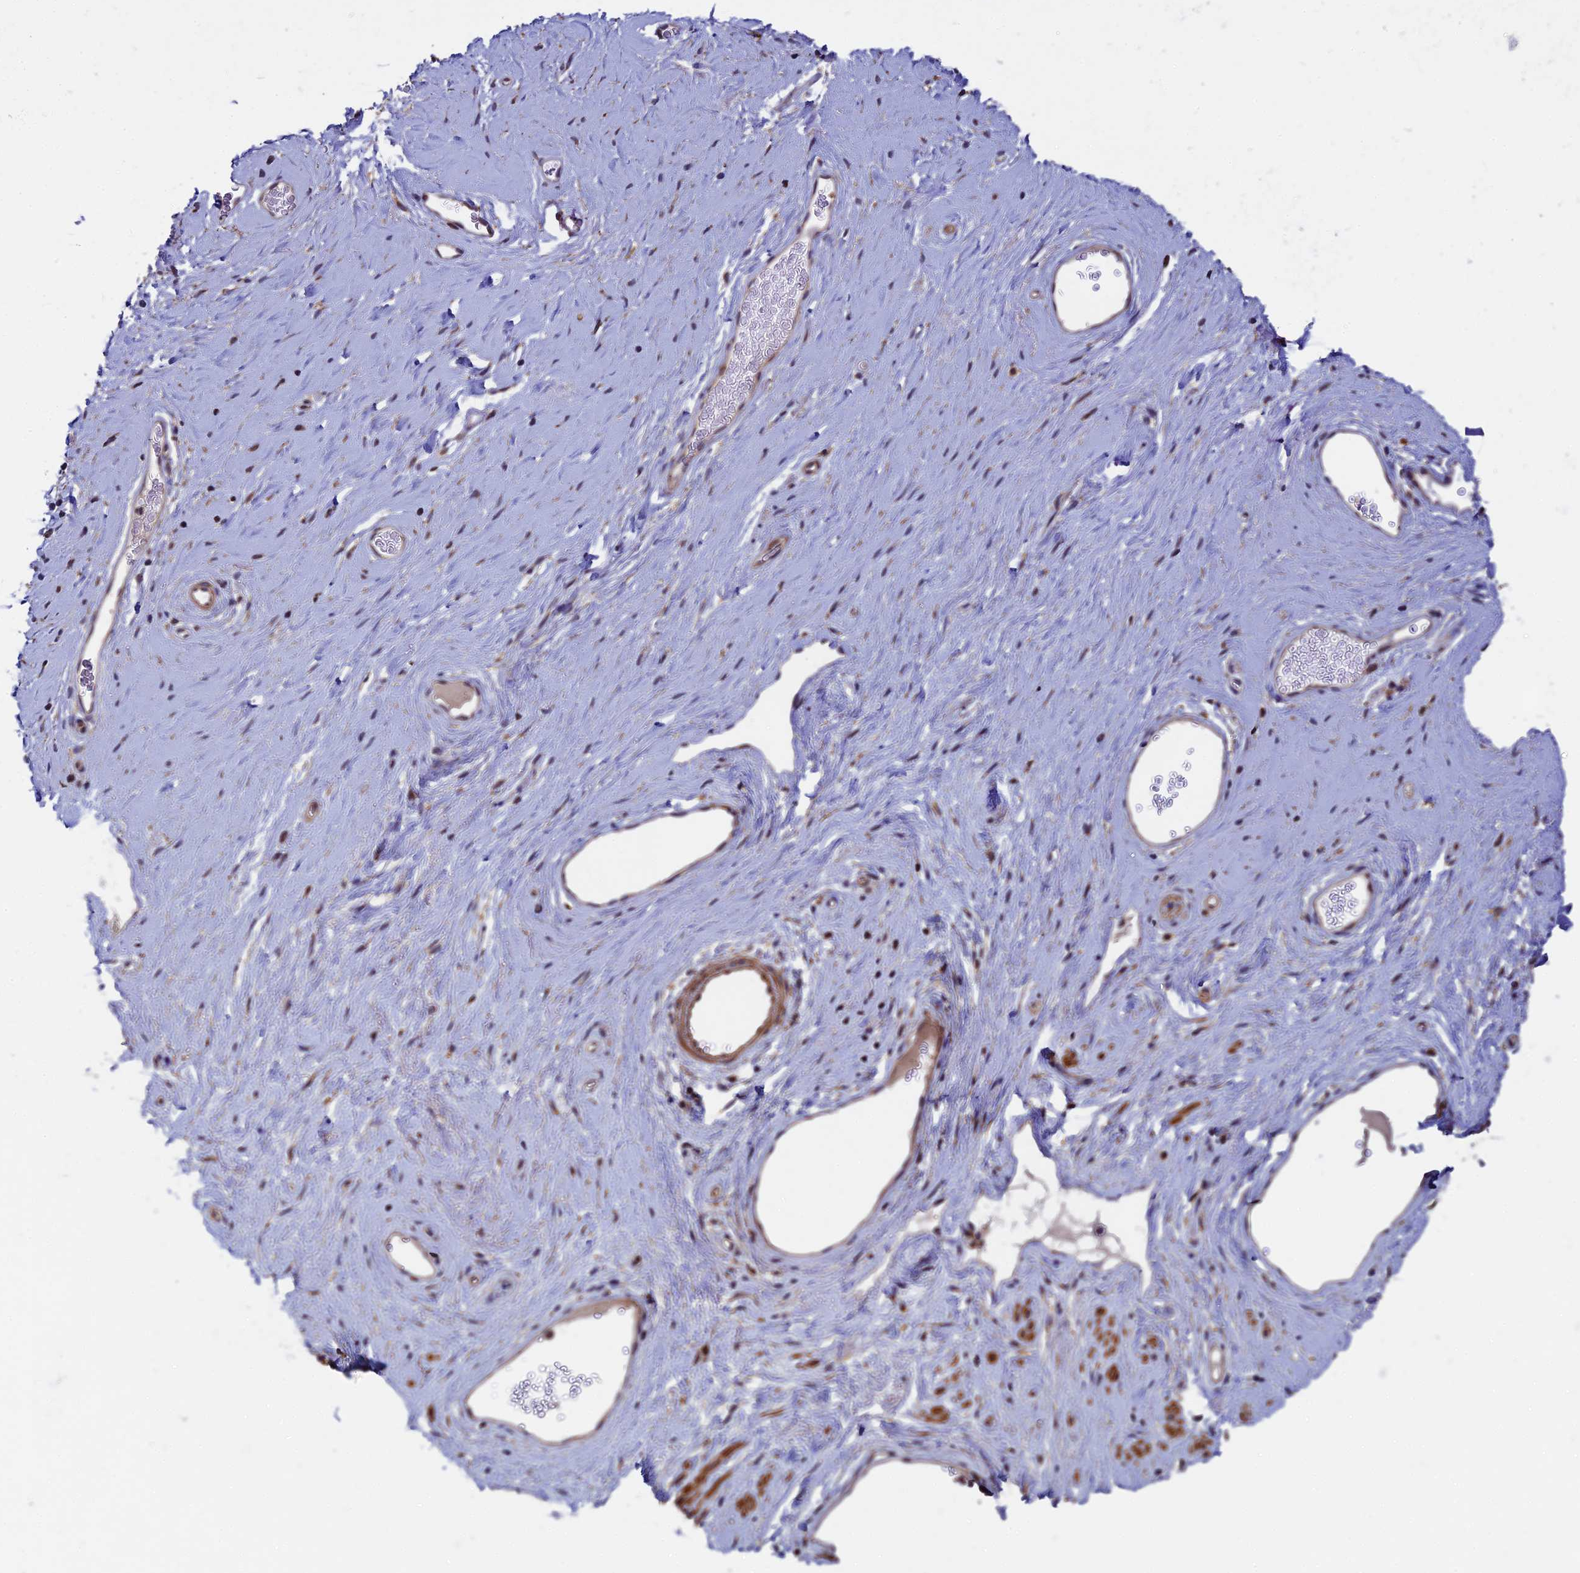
{"staining": {"intensity": "negative", "quantity": "none", "location": "none"}, "tissue": "adipose tissue", "cell_type": "Adipocytes", "image_type": "normal", "snomed": [{"axis": "morphology", "description": "Normal tissue, NOS"}, {"axis": "morphology", "description": "Adenocarcinoma, NOS"}, {"axis": "topography", "description": "Rectum"}, {"axis": "topography", "description": "Vagina"}, {"axis": "topography", "description": "Peripheral nerve tissue"}], "caption": "IHC photomicrograph of normal adipose tissue: adipose tissue stained with DAB demonstrates no significant protein staining in adipocytes.", "gene": "RNF17", "patient": {"sex": "female", "age": 71}}